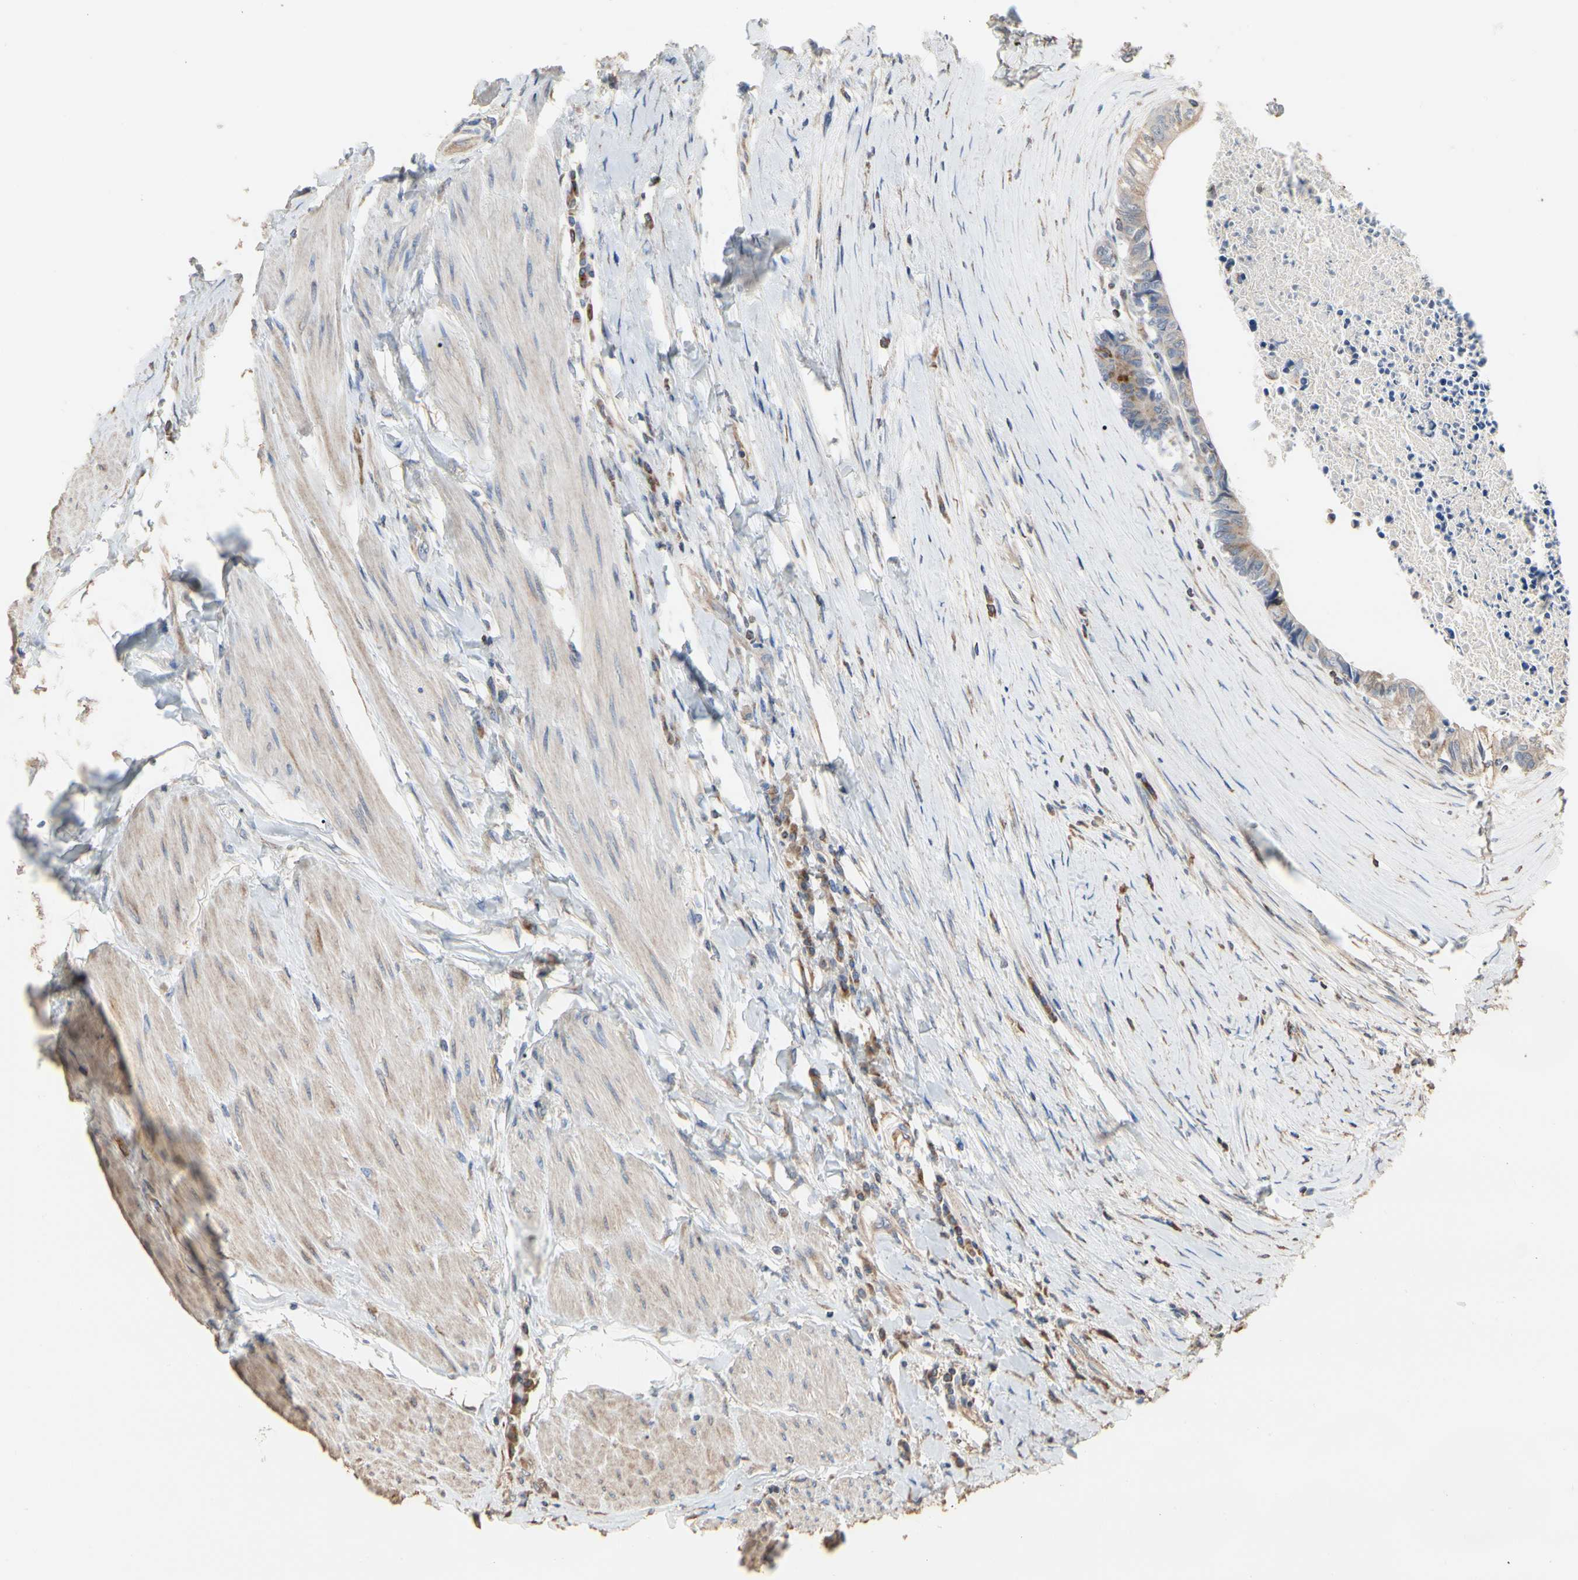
{"staining": {"intensity": "weak", "quantity": "<25%", "location": "cytoplasmic/membranous"}, "tissue": "colorectal cancer", "cell_type": "Tumor cells", "image_type": "cancer", "snomed": [{"axis": "morphology", "description": "Adenocarcinoma, NOS"}, {"axis": "topography", "description": "Rectum"}], "caption": "Colorectal cancer (adenocarcinoma) stained for a protein using IHC displays no expression tumor cells.", "gene": "TUBA1A", "patient": {"sex": "male", "age": 63}}